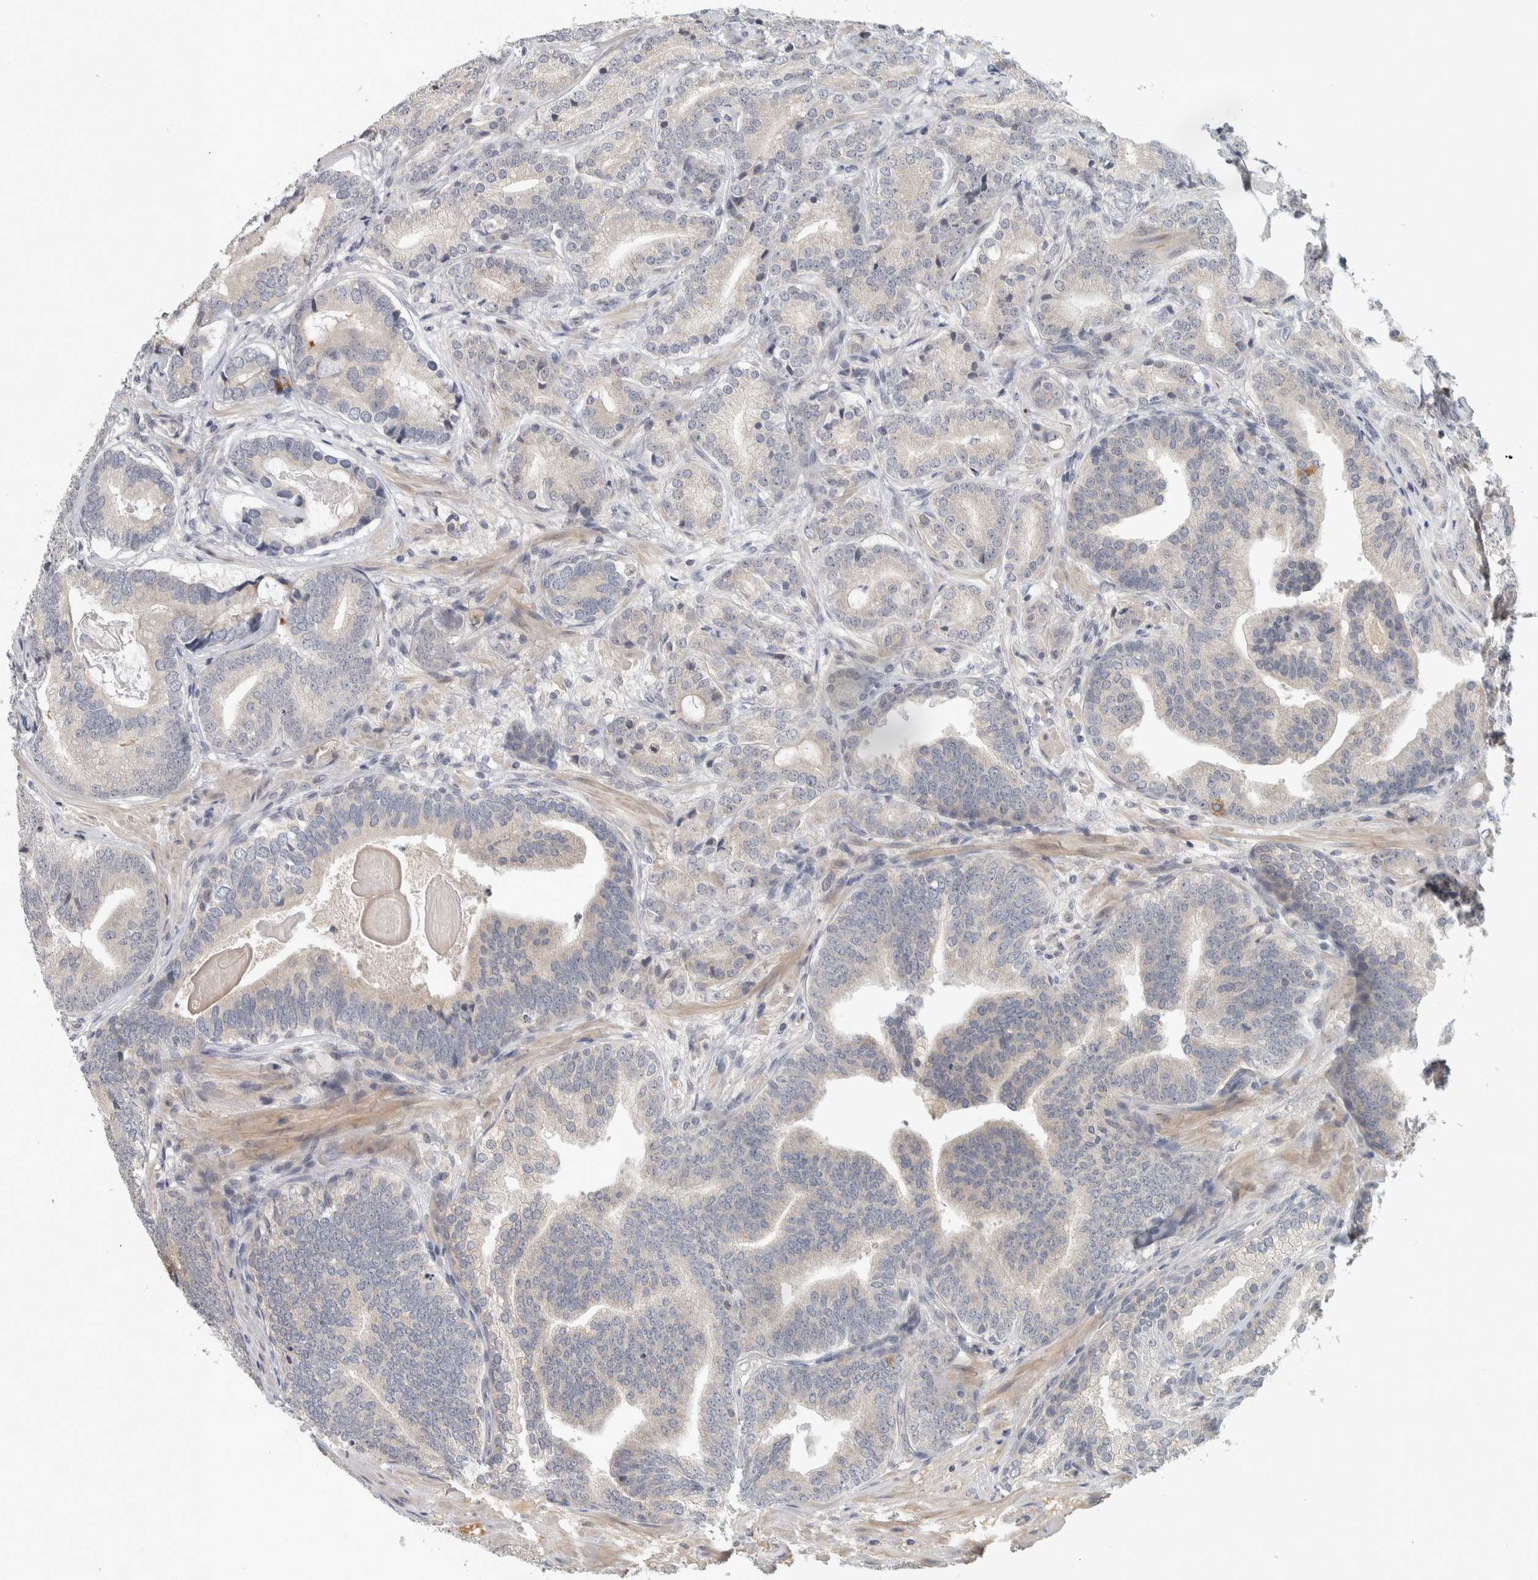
{"staining": {"intensity": "negative", "quantity": "none", "location": "none"}, "tissue": "prostate cancer", "cell_type": "Tumor cells", "image_type": "cancer", "snomed": [{"axis": "morphology", "description": "Adenocarcinoma, High grade"}, {"axis": "topography", "description": "Prostate"}], "caption": "This is a photomicrograph of immunohistochemistry staining of high-grade adenocarcinoma (prostate), which shows no positivity in tumor cells.", "gene": "AFP", "patient": {"sex": "male", "age": 55}}